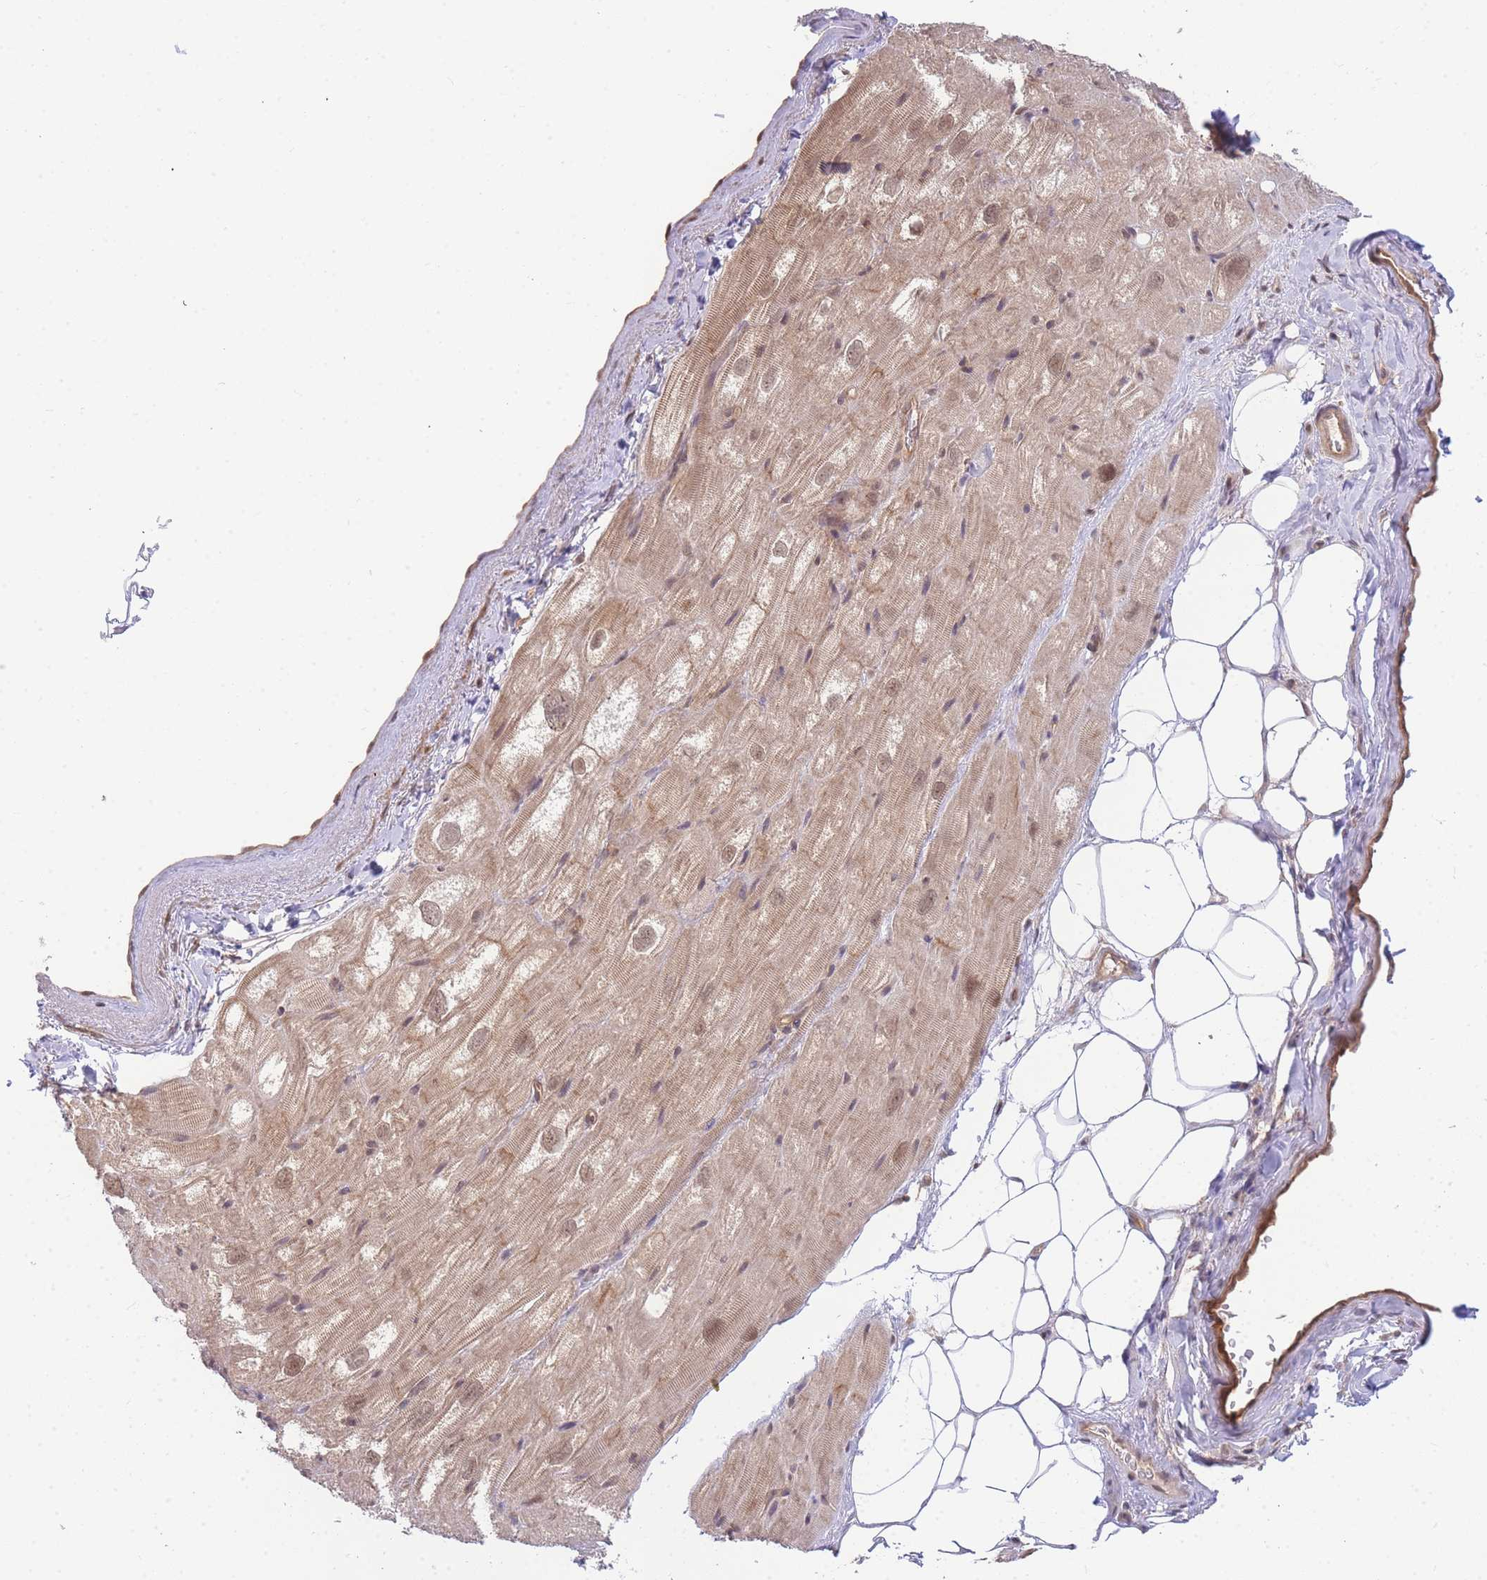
{"staining": {"intensity": "moderate", "quantity": "25%-75%", "location": "nuclear"}, "tissue": "heart muscle", "cell_type": "Cardiomyocytes", "image_type": "normal", "snomed": [{"axis": "morphology", "description": "Normal tissue, NOS"}, {"axis": "topography", "description": "Heart"}], "caption": "This image demonstrates immunohistochemistry staining of unremarkable heart muscle, with medium moderate nuclear positivity in about 25%-75% of cardiomyocytes.", "gene": "KIAA1191", "patient": {"sex": "male", "age": 50}}